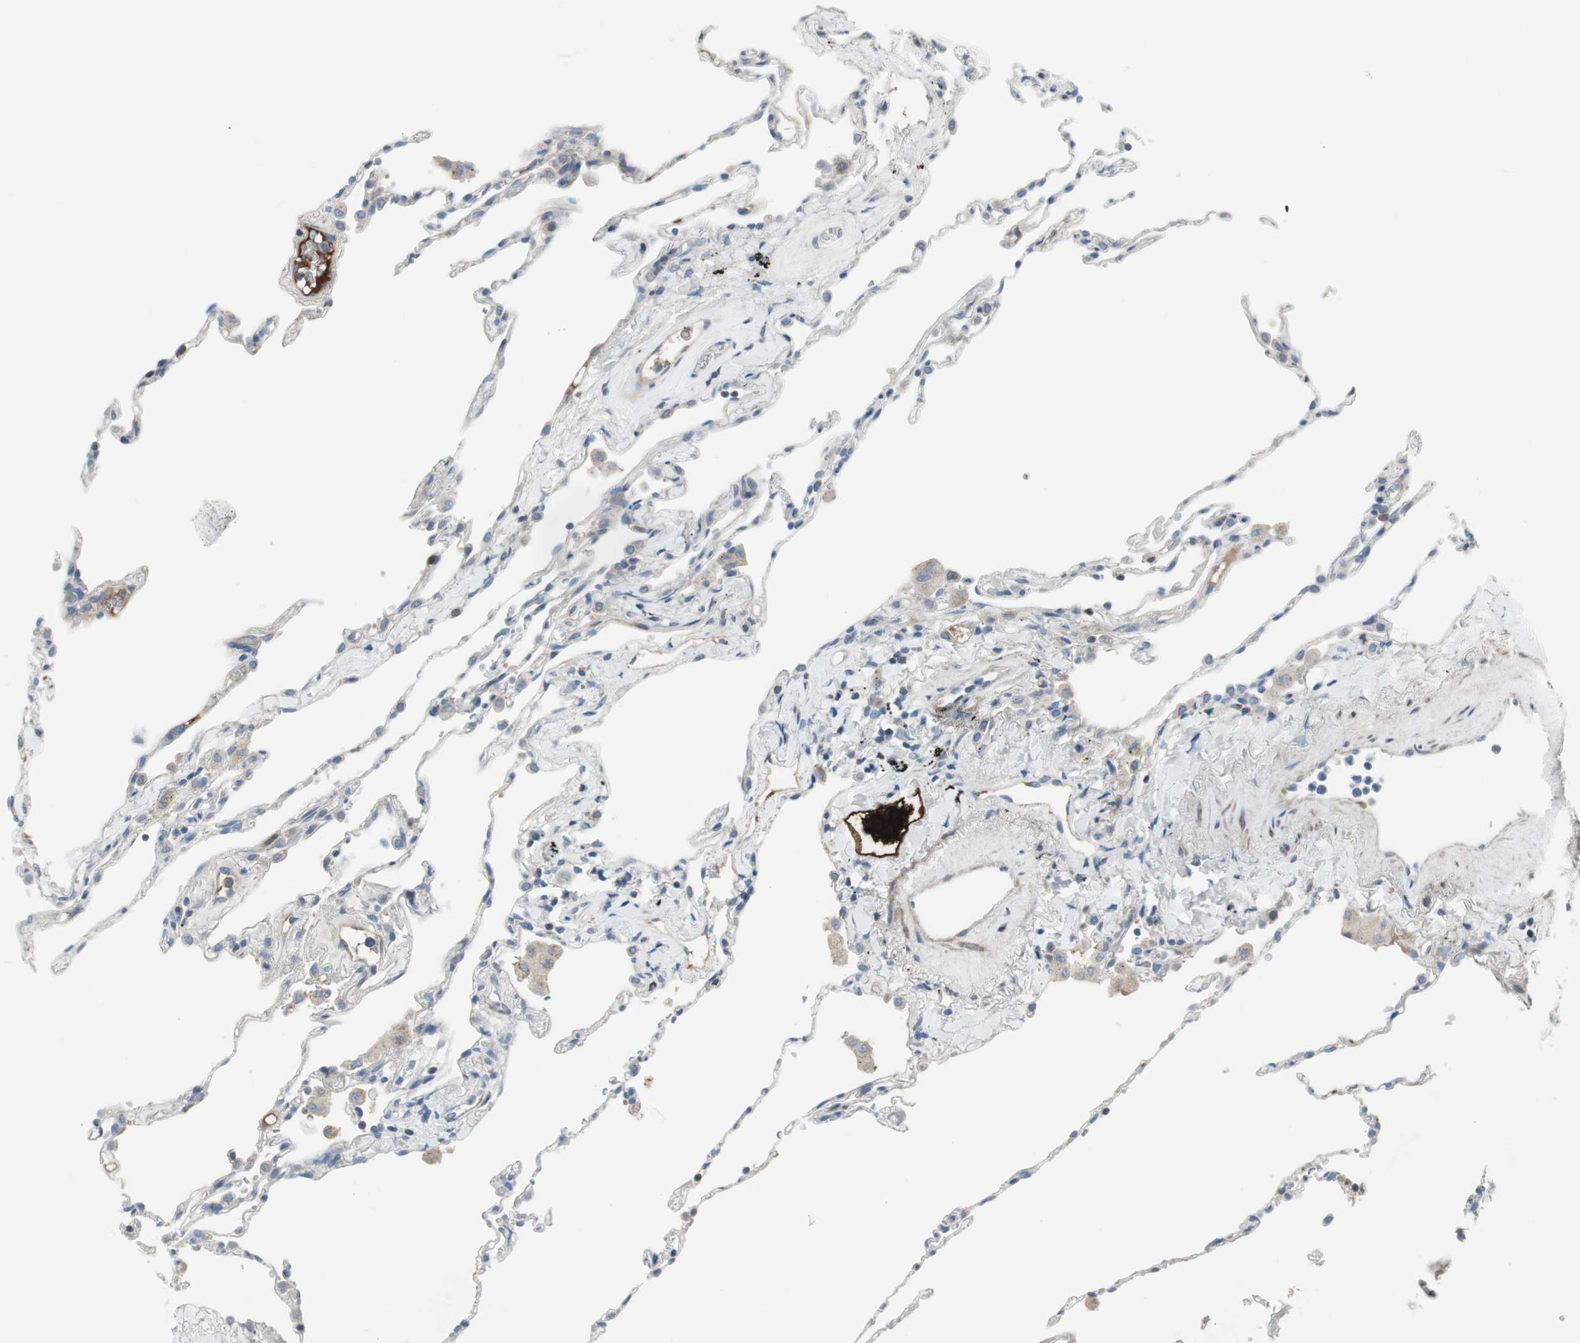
{"staining": {"intensity": "negative", "quantity": "none", "location": "none"}, "tissue": "lung", "cell_type": "Alveolar cells", "image_type": "normal", "snomed": [{"axis": "morphology", "description": "Normal tissue, NOS"}, {"axis": "topography", "description": "Lung"}], "caption": "DAB immunohistochemical staining of normal lung exhibits no significant expression in alveolar cells. (Stains: DAB (3,3'-diaminobenzidine) immunohistochemistry with hematoxylin counter stain, Microscopy: brightfield microscopy at high magnification).", "gene": "PIGR", "patient": {"sex": "male", "age": 59}}